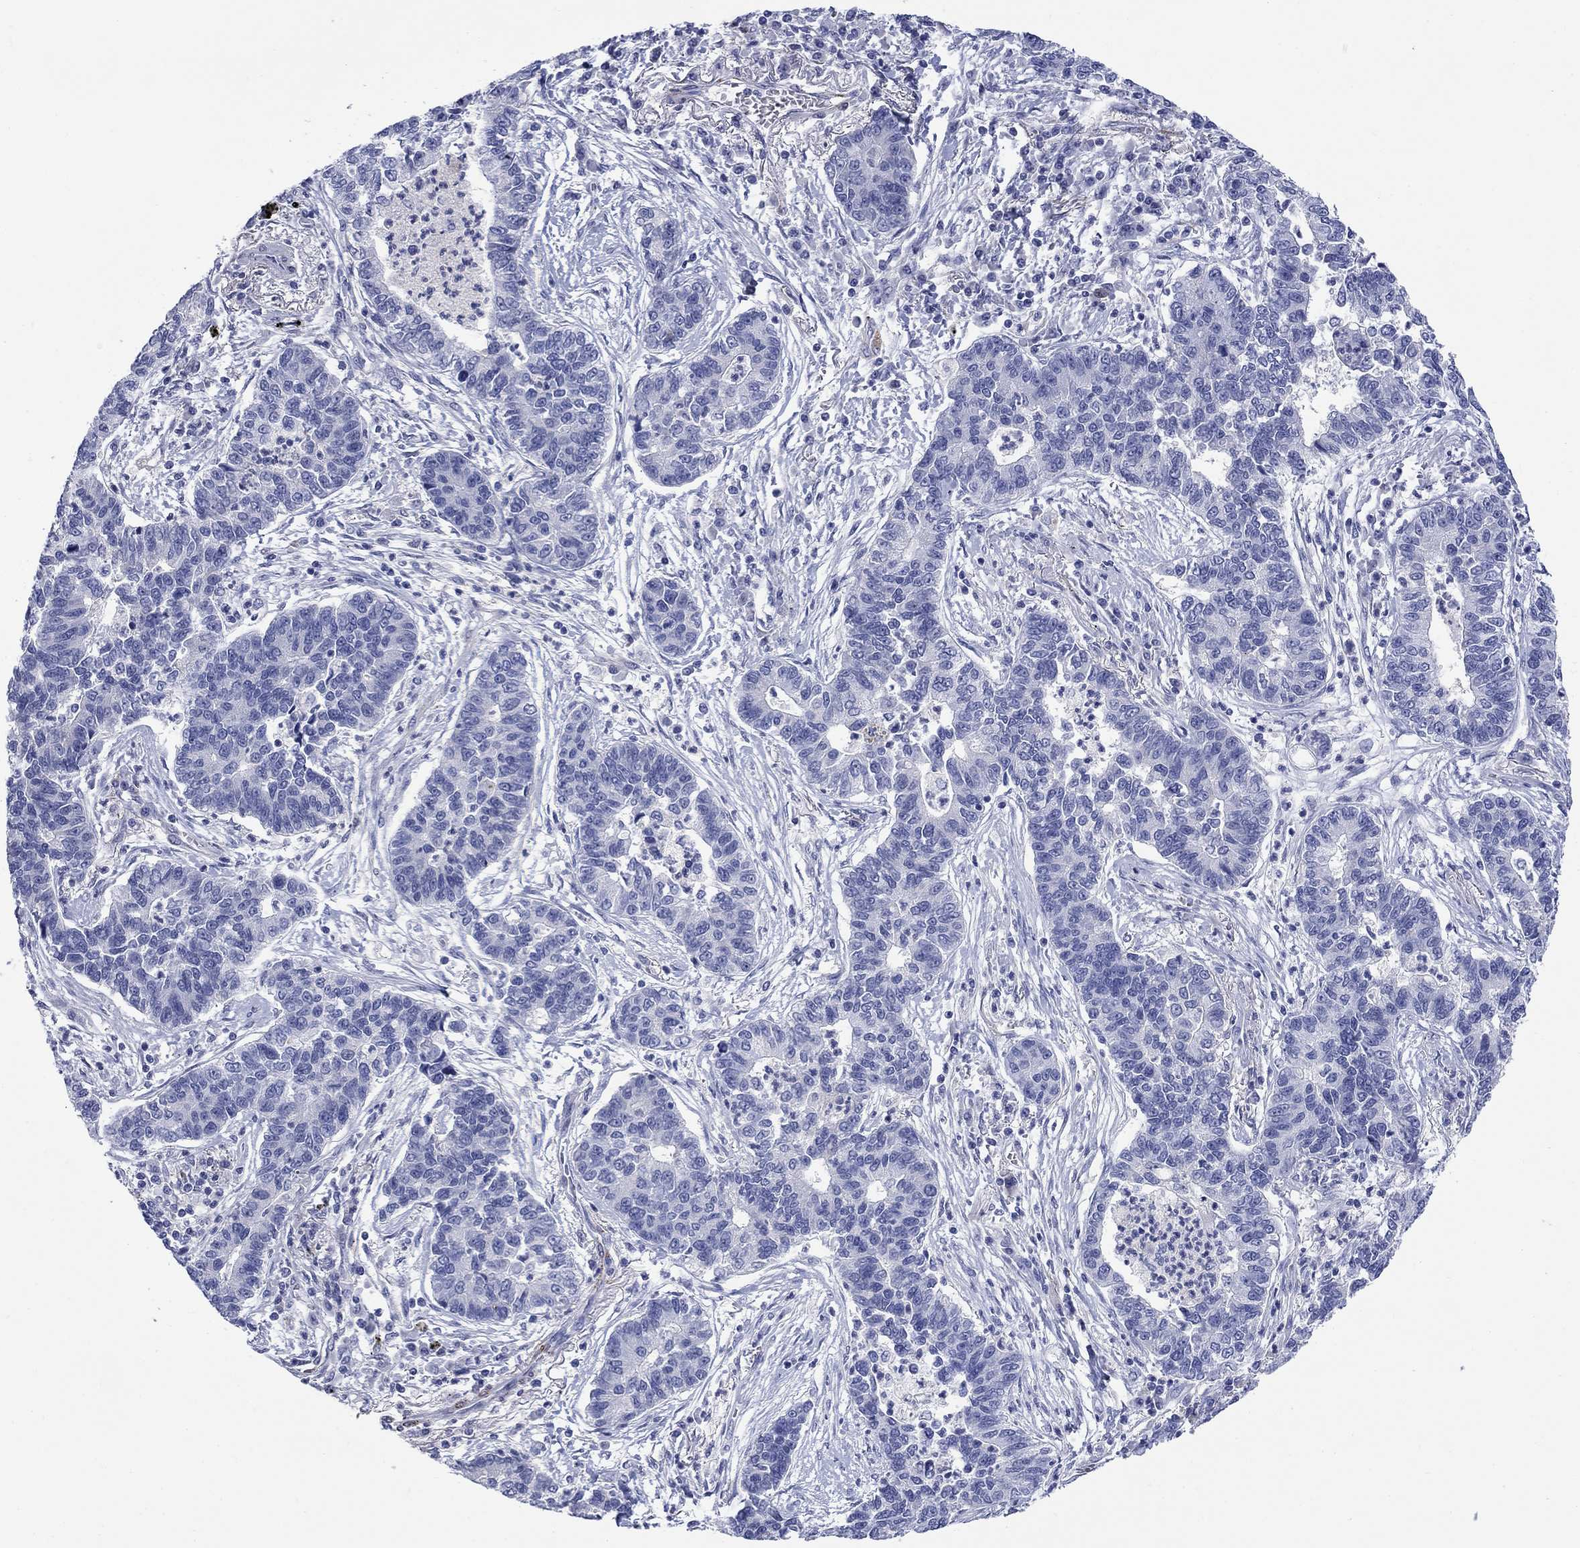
{"staining": {"intensity": "negative", "quantity": "none", "location": "none"}, "tissue": "lung cancer", "cell_type": "Tumor cells", "image_type": "cancer", "snomed": [{"axis": "morphology", "description": "Adenocarcinoma, NOS"}, {"axis": "topography", "description": "Lung"}], "caption": "Histopathology image shows no protein positivity in tumor cells of adenocarcinoma (lung) tissue.", "gene": "PTPRZ1", "patient": {"sex": "female", "age": 57}}